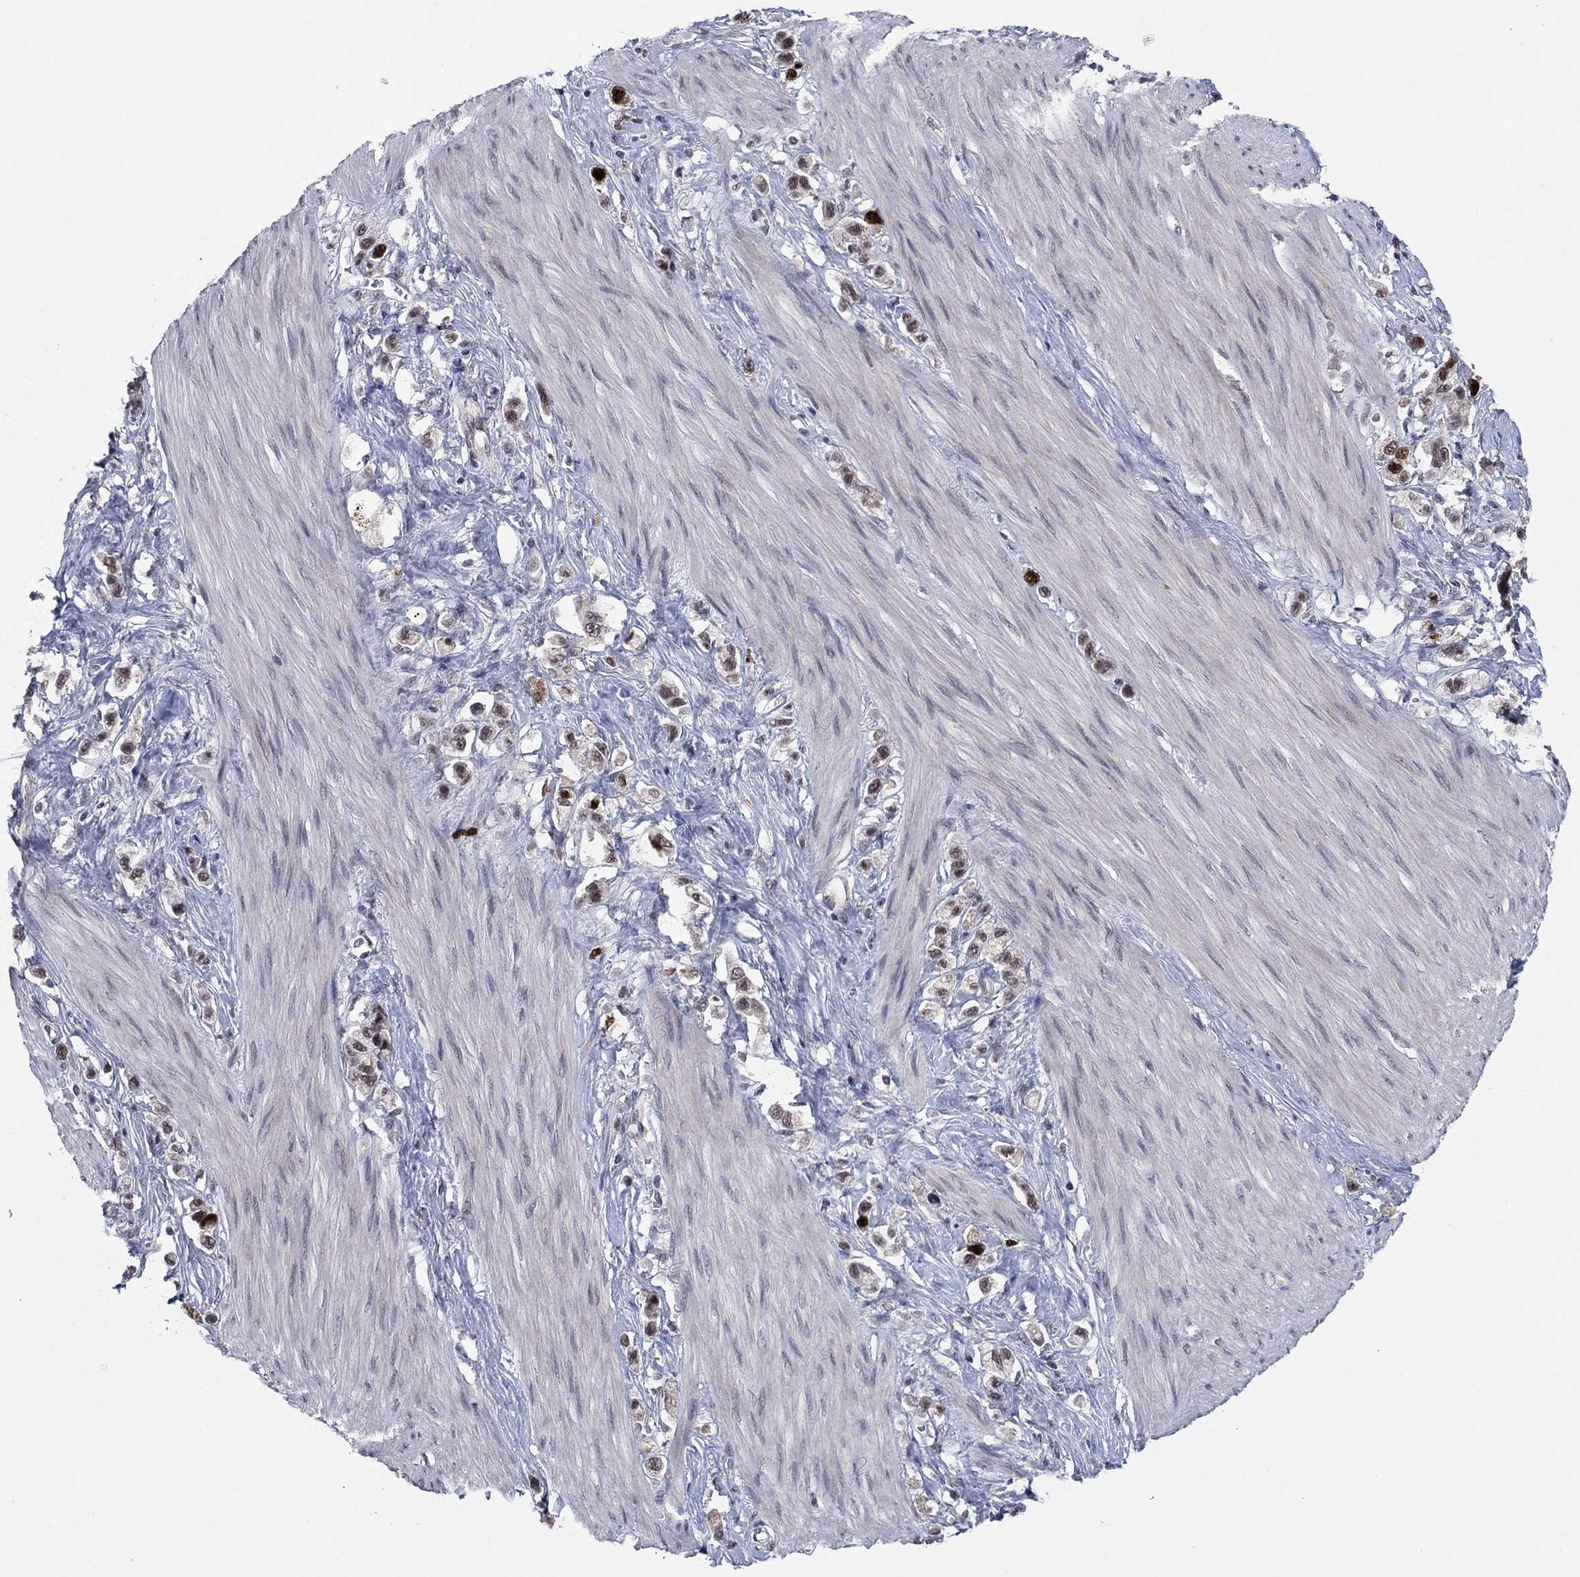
{"staining": {"intensity": "strong", "quantity": "25%-75%", "location": "nuclear"}, "tissue": "stomach cancer", "cell_type": "Tumor cells", "image_type": "cancer", "snomed": [{"axis": "morphology", "description": "Normal tissue, NOS"}, {"axis": "morphology", "description": "Adenocarcinoma, NOS"}, {"axis": "morphology", "description": "Adenocarcinoma, High grade"}, {"axis": "topography", "description": "Stomach, upper"}, {"axis": "topography", "description": "Stomach"}], "caption": "A brown stain shows strong nuclear expression of a protein in human adenocarcinoma (high-grade) (stomach) tumor cells.", "gene": "CDCA5", "patient": {"sex": "female", "age": 65}}